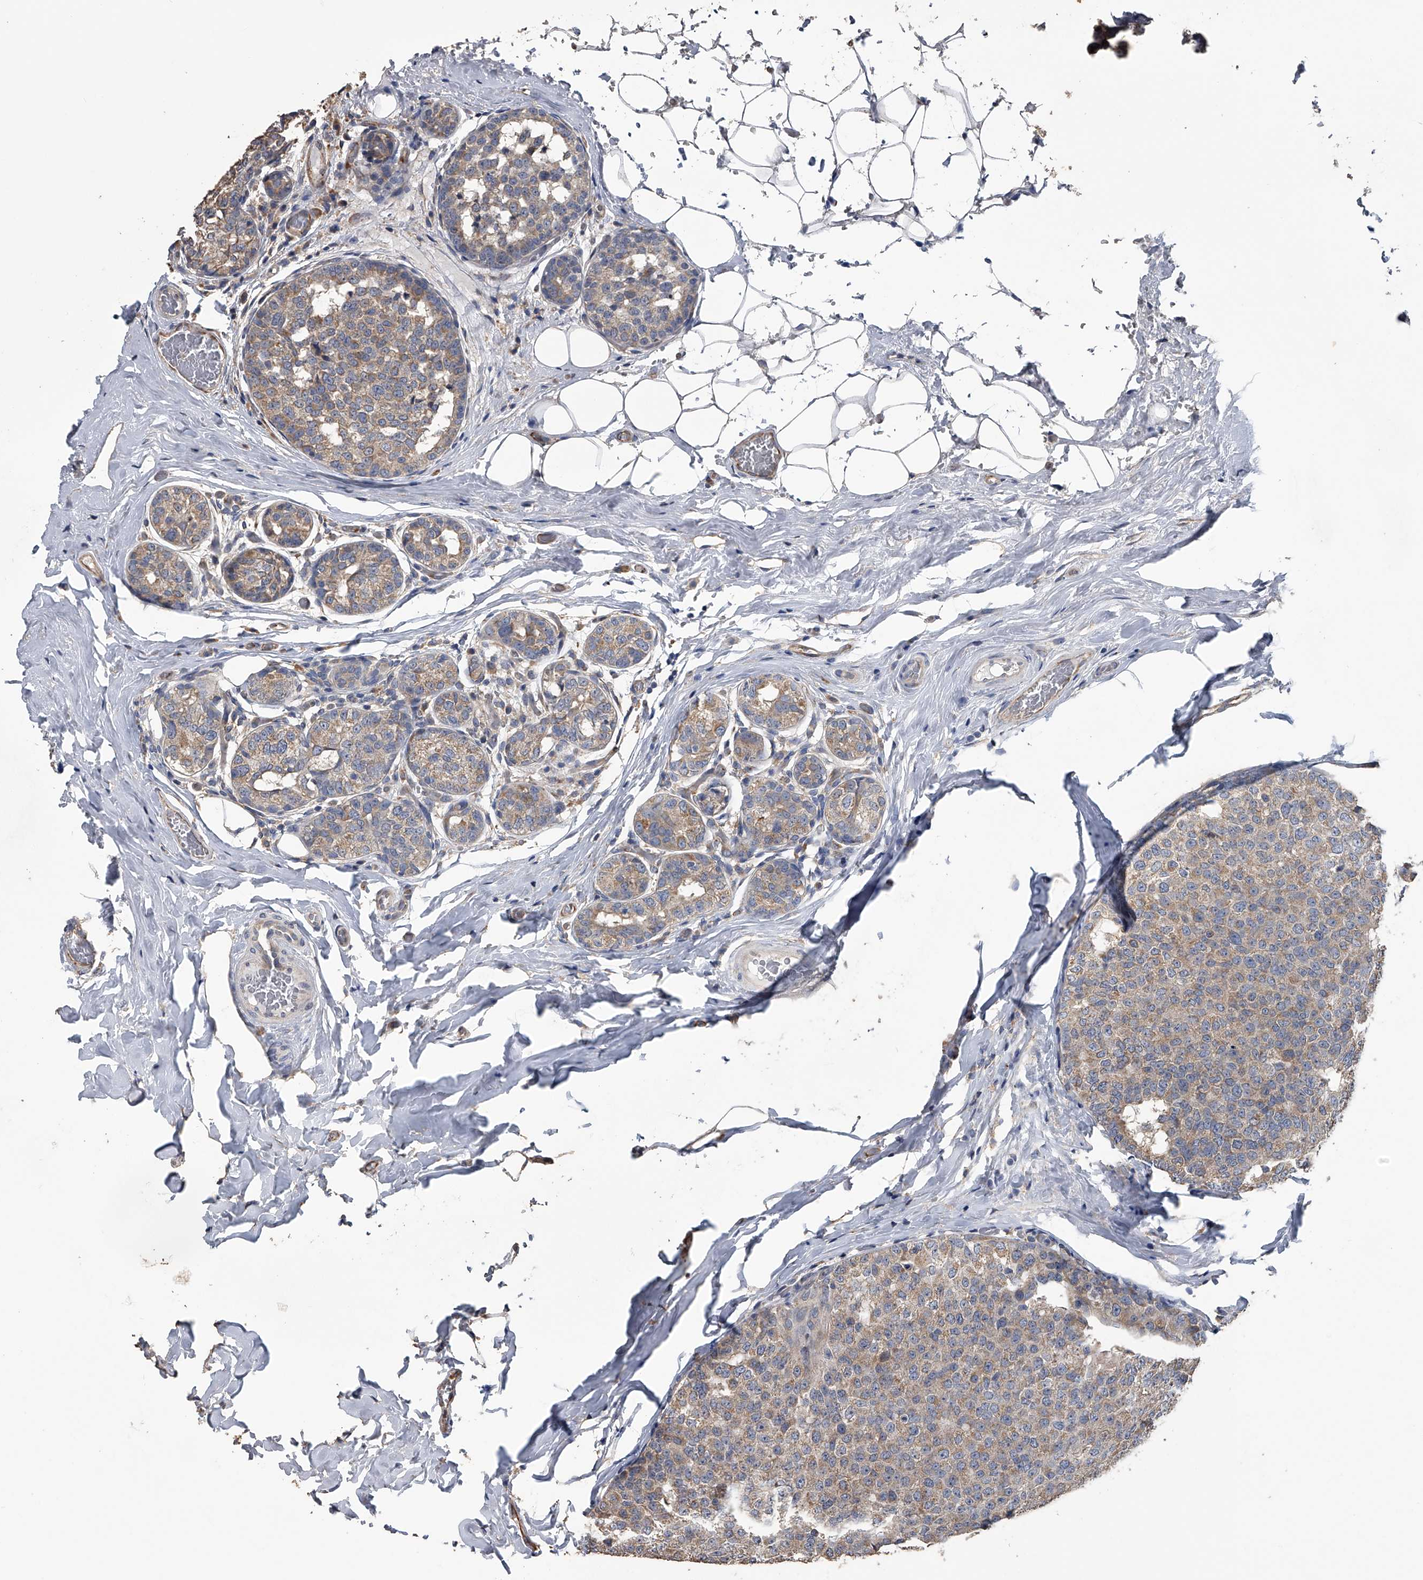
{"staining": {"intensity": "weak", "quantity": ">75%", "location": "cytoplasmic/membranous"}, "tissue": "breast cancer", "cell_type": "Tumor cells", "image_type": "cancer", "snomed": [{"axis": "morphology", "description": "Normal tissue, NOS"}, {"axis": "morphology", "description": "Duct carcinoma"}, {"axis": "topography", "description": "Breast"}], "caption": "Tumor cells reveal low levels of weak cytoplasmic/membranous expression in approximately >75% of cells in human infiltrating ductal carcinoma (breast).", "gene": "PCLO", "patient": {"sex": "female", "age": 43}}